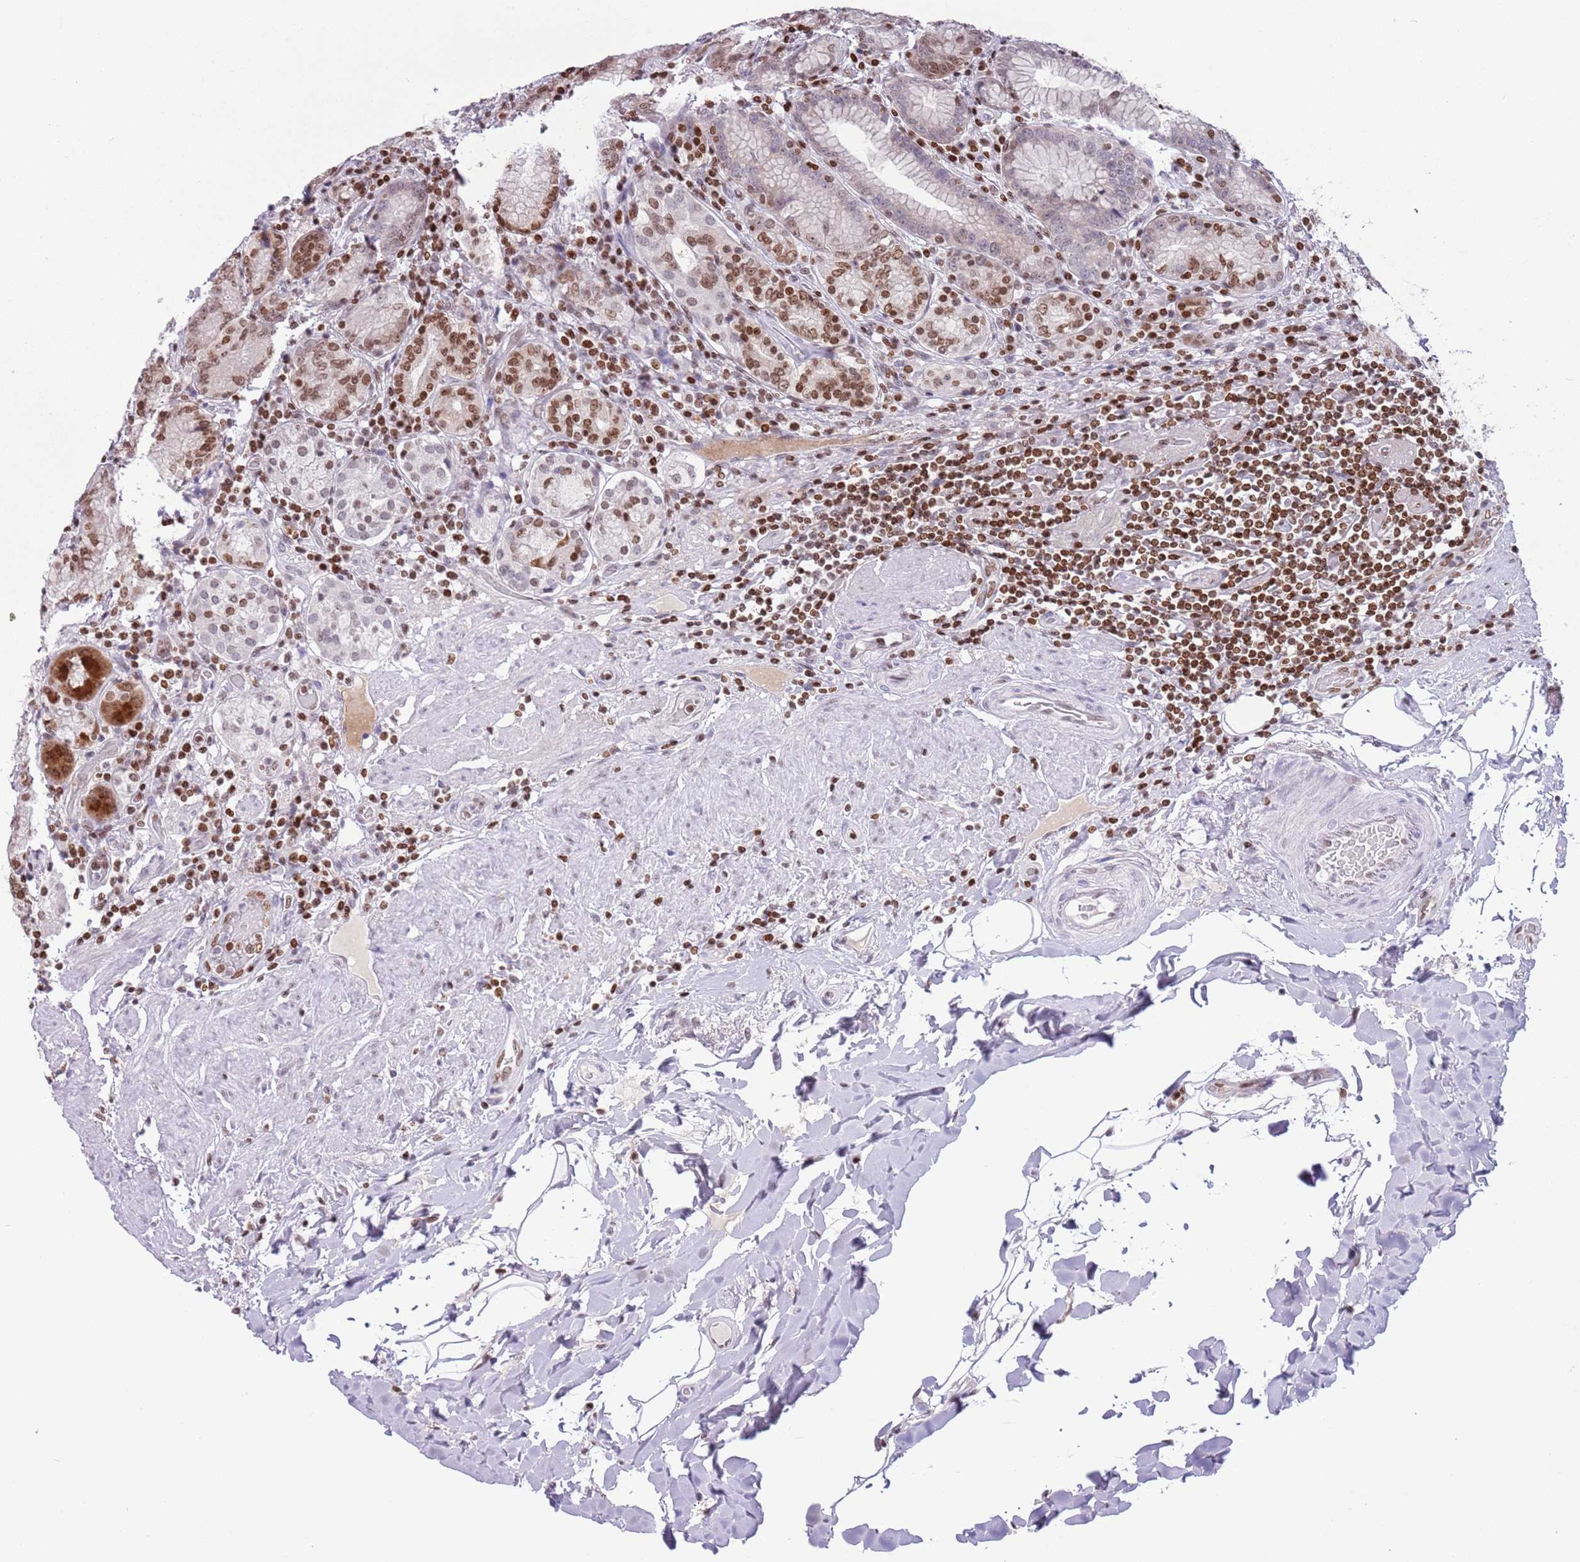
{"staining": {"intensity": "moderate", "quantity": ">75%", "location": "nuclear"}, "tissue": "stomach", "cell_type": "Glandular cells", "image_type": "normal", "snomed": [{"axis": "morphology", "description": "Normal tissue, NOS"}, {"axis": "topography", "description": "Stomach, upper"}, {"axis": "topography", "description": "Stomach, lower"}], "caption": "Human stomach stained with a brown dye exhibits moderate nuclear positive expression in about >75% of glandular cells.", "gene": "SELENOH", "patient": {"sex": "female", "age": 76}}